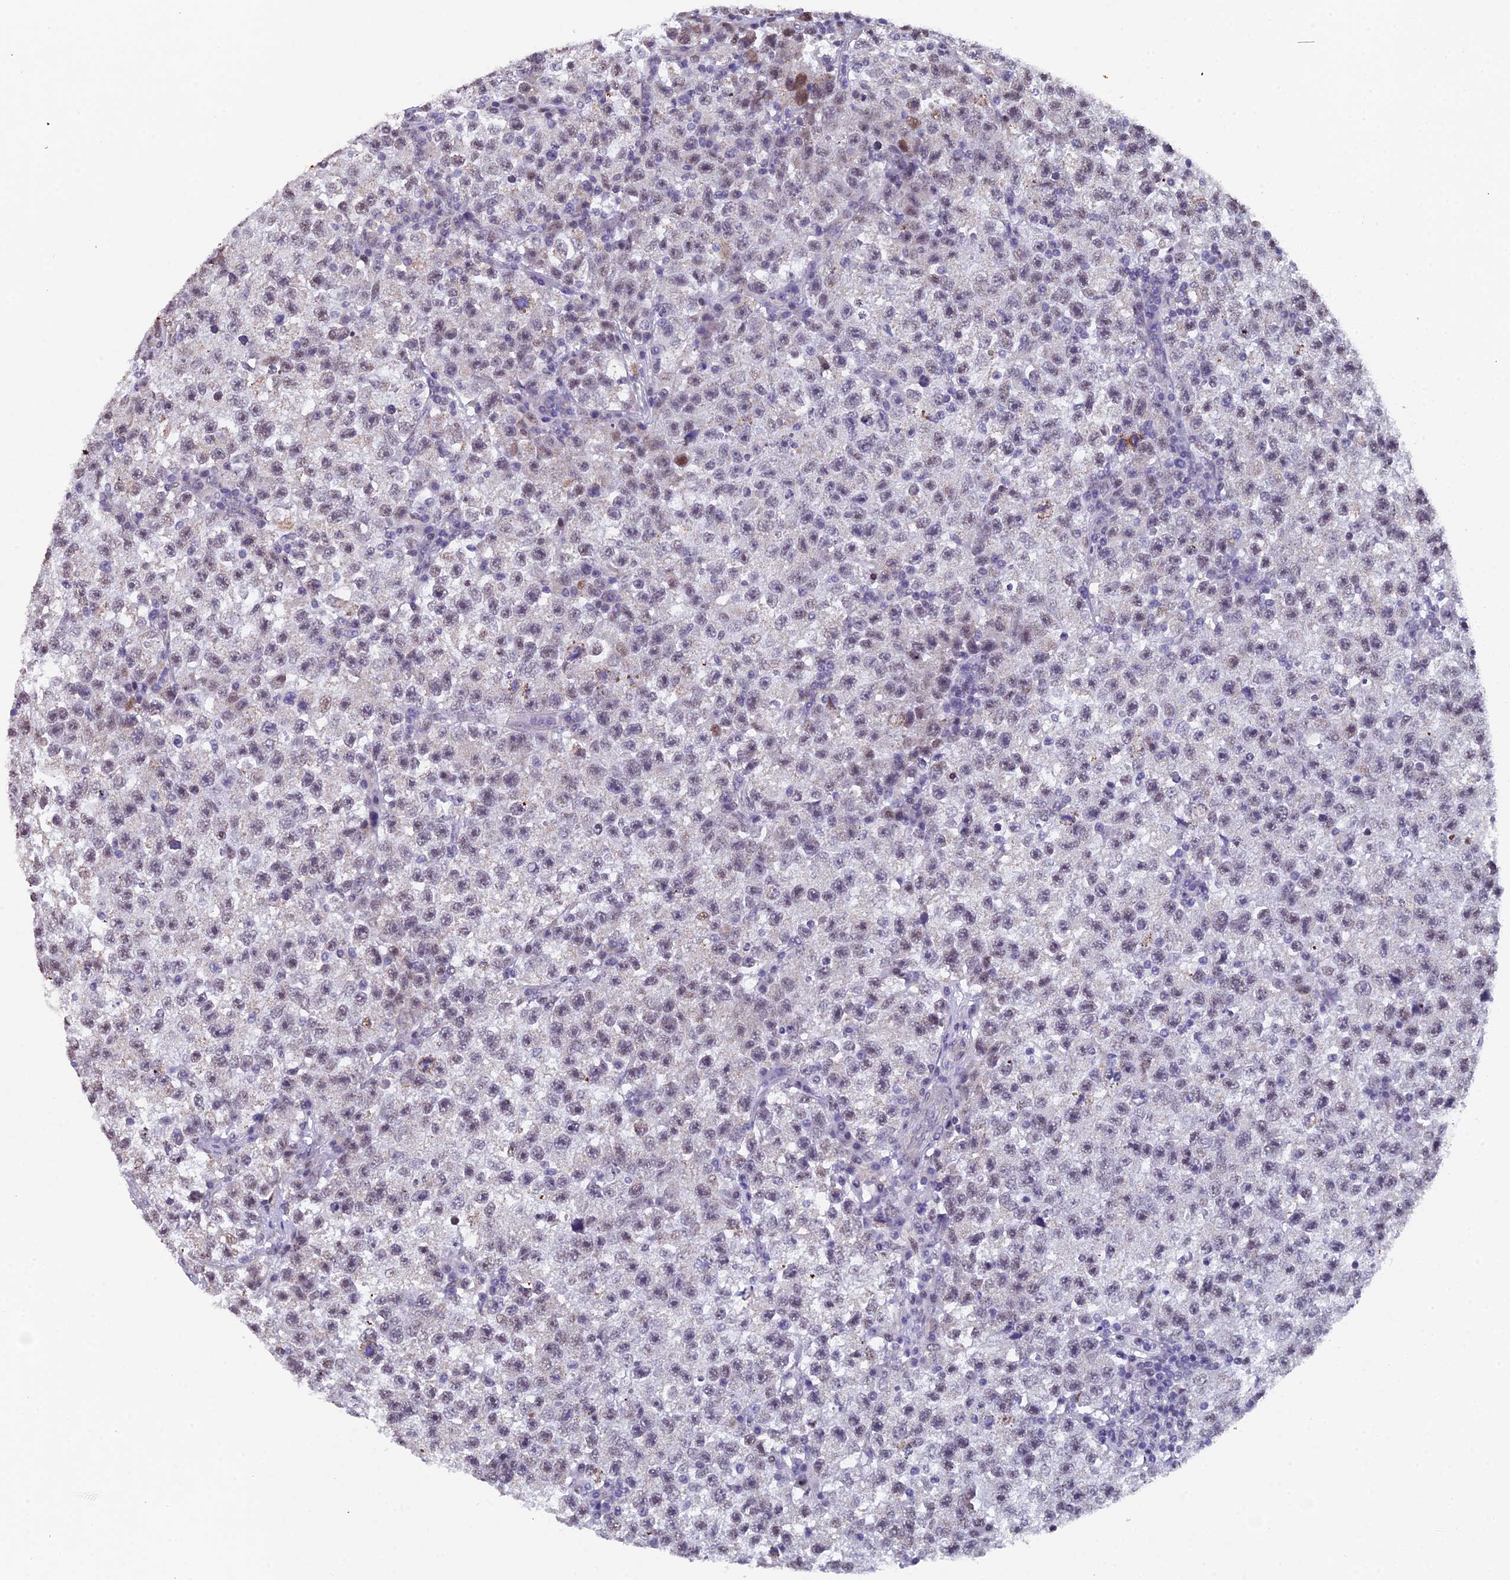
{"staining": {"intensity": "weak", "quantity": "<25%", "location": "nuclear"}, "tissue": "testis cancer", "cell_type": "Tumor cells", "image_type": "cancer", "snomed": [{"axis": "morphology", "description": "Seminoma, NOS"}, {"axis": "topography", "description": "Testis"}], "caption": "Tumor cells are negative for brown protein staining in testis seminoma.", "gene": "XKR9", "patient": {"sex": "male", "age": 22}}